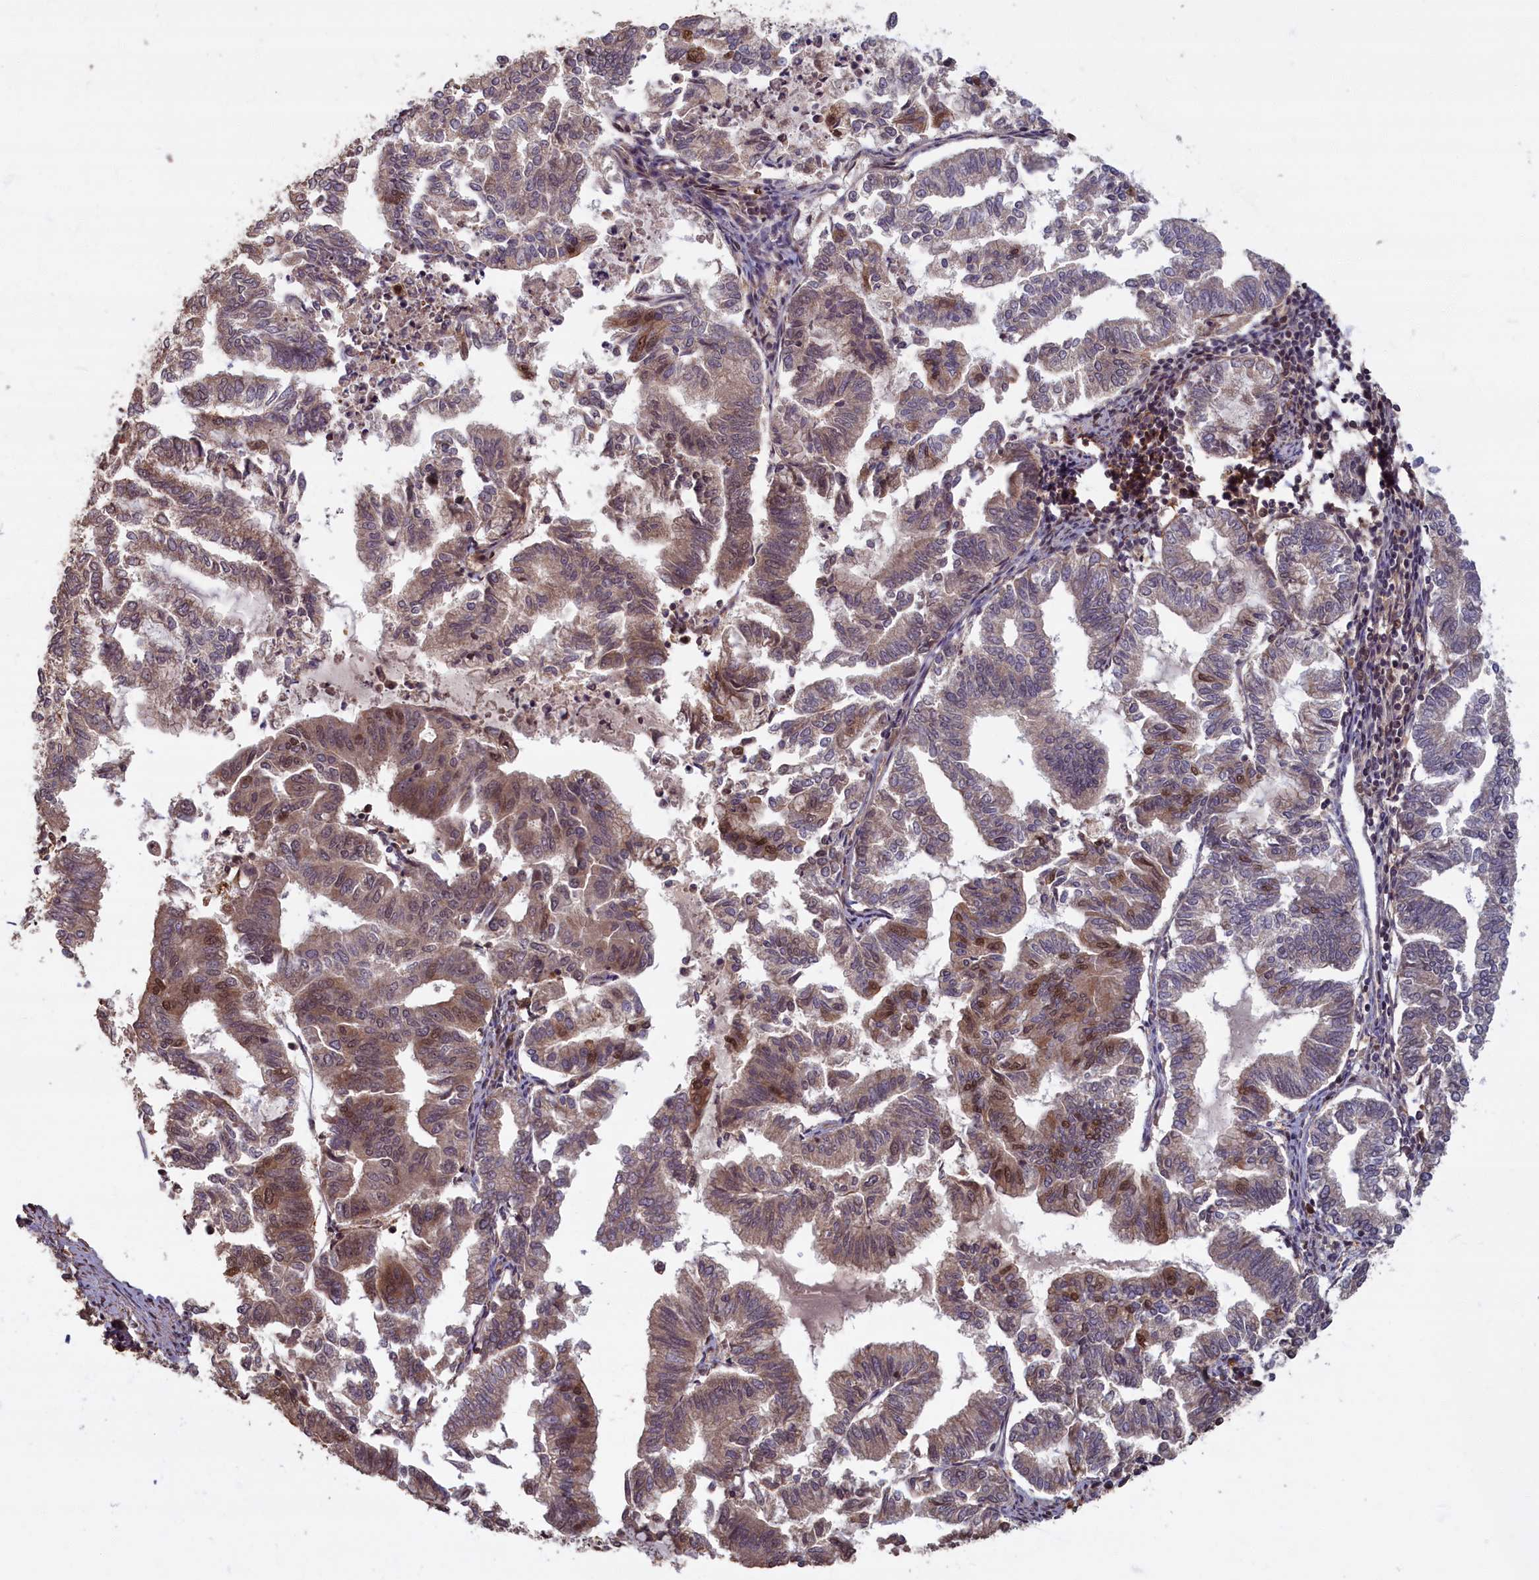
{"staining": {"intensity": "moderate", "quantity": "<25%", "location": "cytoplasmic/membranous,nuclear"}, "tissue": "endometrial cancer", "cell_type": "Tumor cells", "image_type": "cancer", "snomed": [{"axis": "morphology", "description": "Adenocarcinoma, NOS"}, {"axis": "topography", "description": "Endometrium"}], "caption": "Endometrial cancer stained for a protein (brown) exhibits moderate cytoplasmic/membranous and nuclear positive positivity in about <25% of tumor cells.", "gene": "HIF3A", "patient": {"sex": "female", "age": 79}}